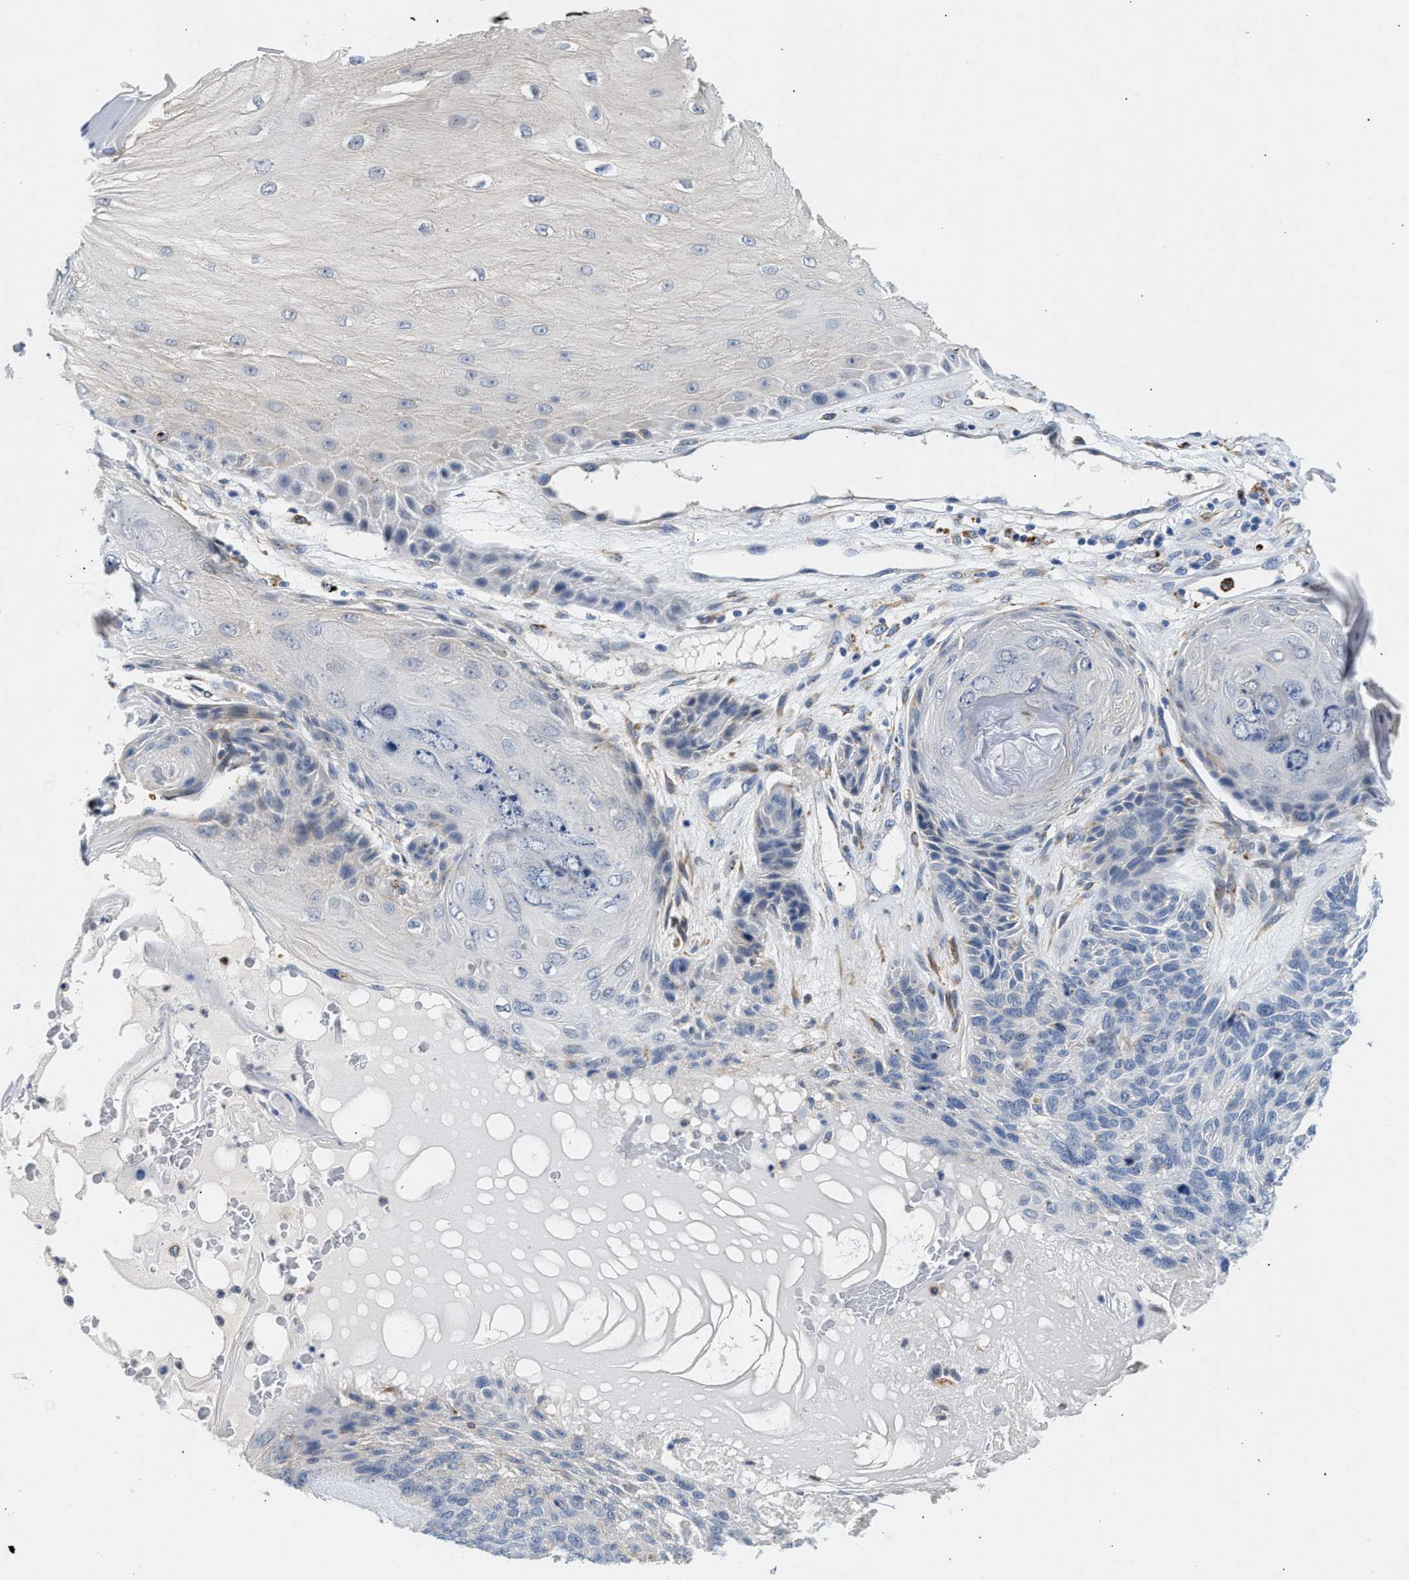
{"staining": {"intensity": "negative", "quantity": "none", "location": "none"}, "tissue": "skin cancer", "cell_type": "Tumor cells", "image_type": "cancer", "snomed": [{"axis": "morphology", "description": "Basal cell carcinoma"}, {"axis": "topography", "description": "Skin"}], "caption": "Skin cancer was stained to show a protein in brown. There is no significant positivity in tumor cells.", "gene": "PPM1L", "patient": {"sex": "male", "age": 55}}